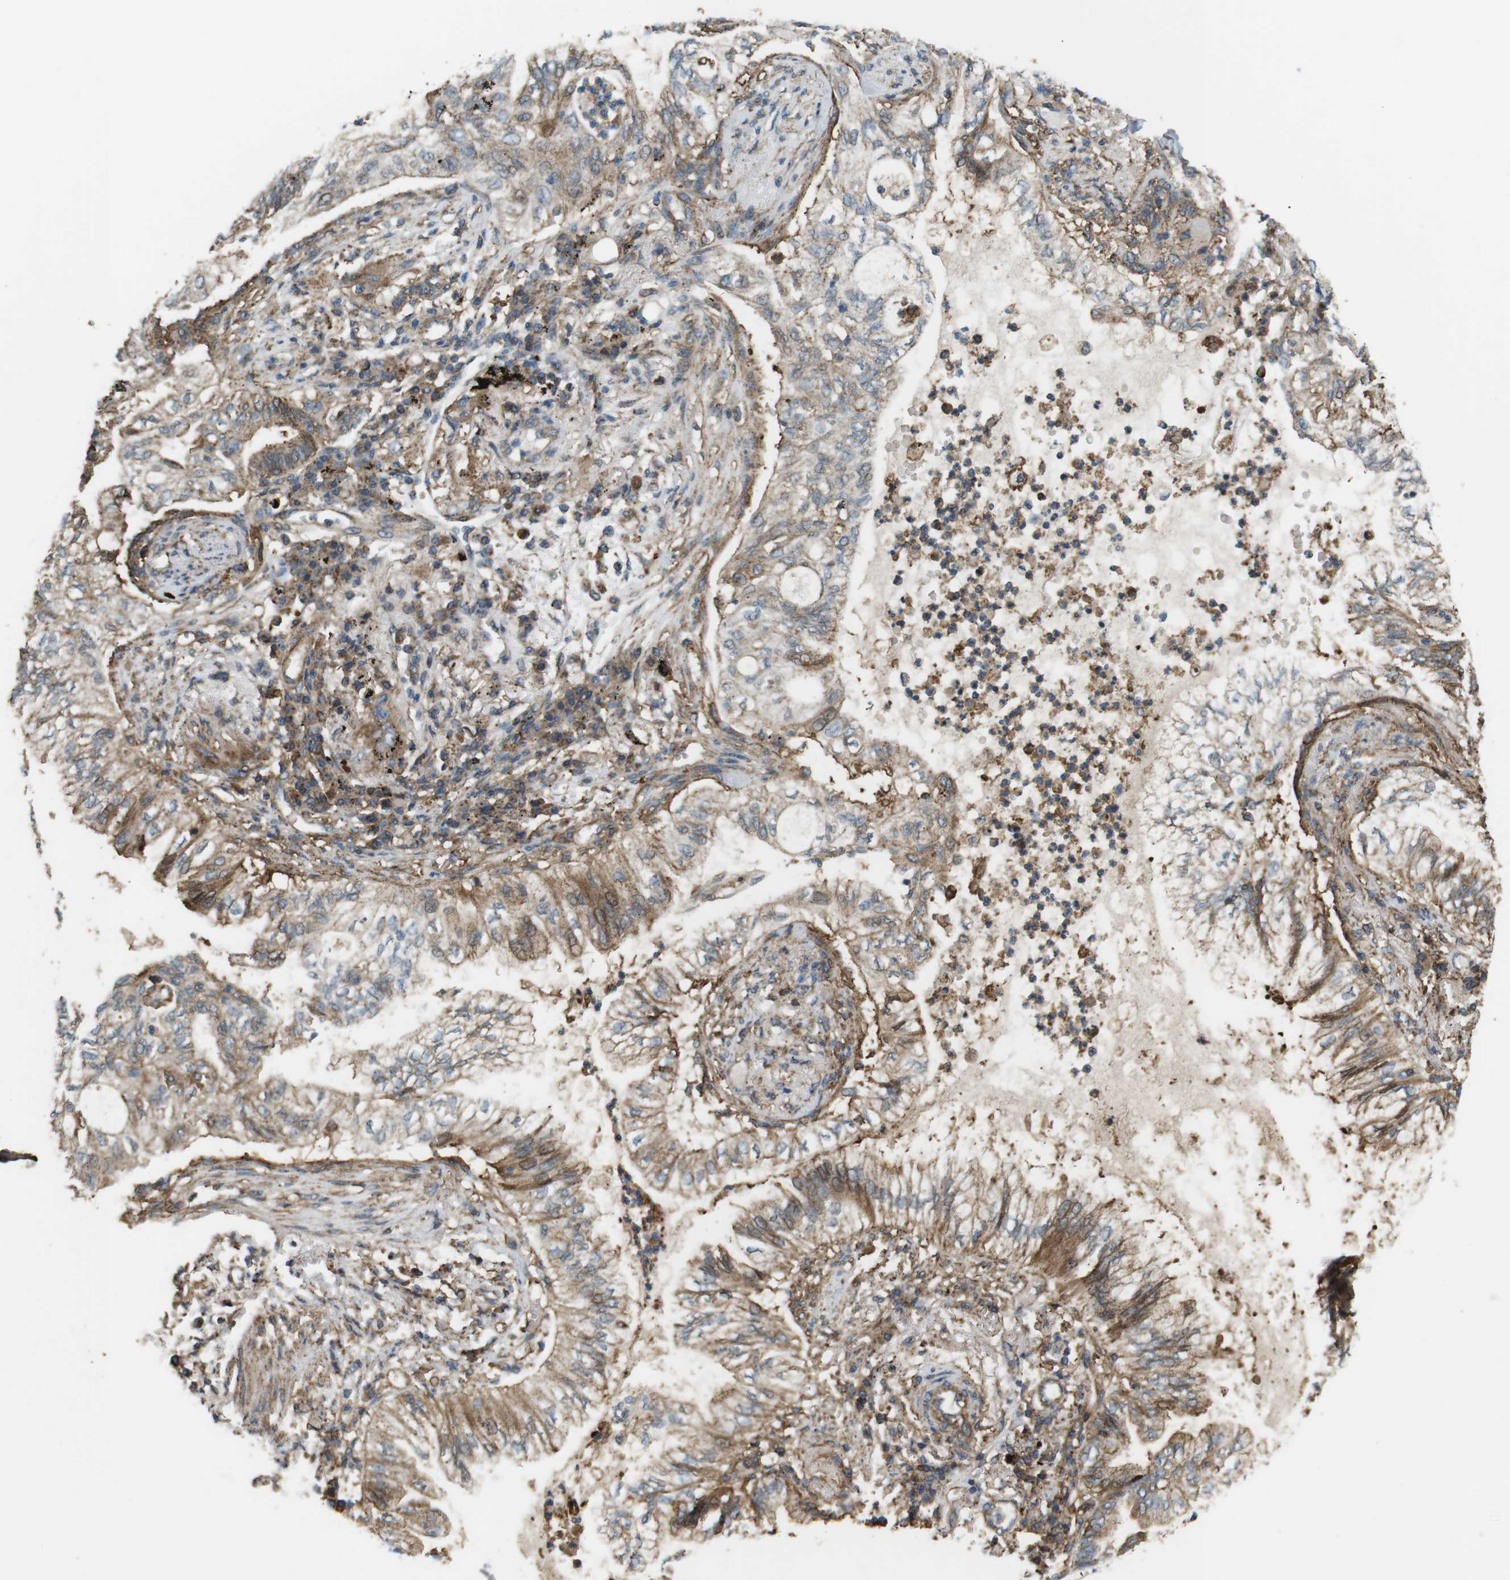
{"staining": {"intensity": "moderate", "quantity": ">75%", "location": "cytoplasmic/membranous"}, "tissue": "lung cancer", "cell_type": "Tumor cells", "image_type": "cancer", "snomed": [{"axis": "morphology", "description": "Normal tissue, NOS"}, {"axis": "morphology", "description": "Adenocarcinoma, NOS"}, {"axis": "topography", "description": "Bronchus"}, {"axis": "topography", "description": "Lung"}], "caption": "Tumor cells reveal medium levels of moderate cytoplasmic/membranous expression in approximately >75% of cells in human adenocarcinoma (lung).", "gene": "DDAH2", "patient": {"sex": "female", "age": 70}}